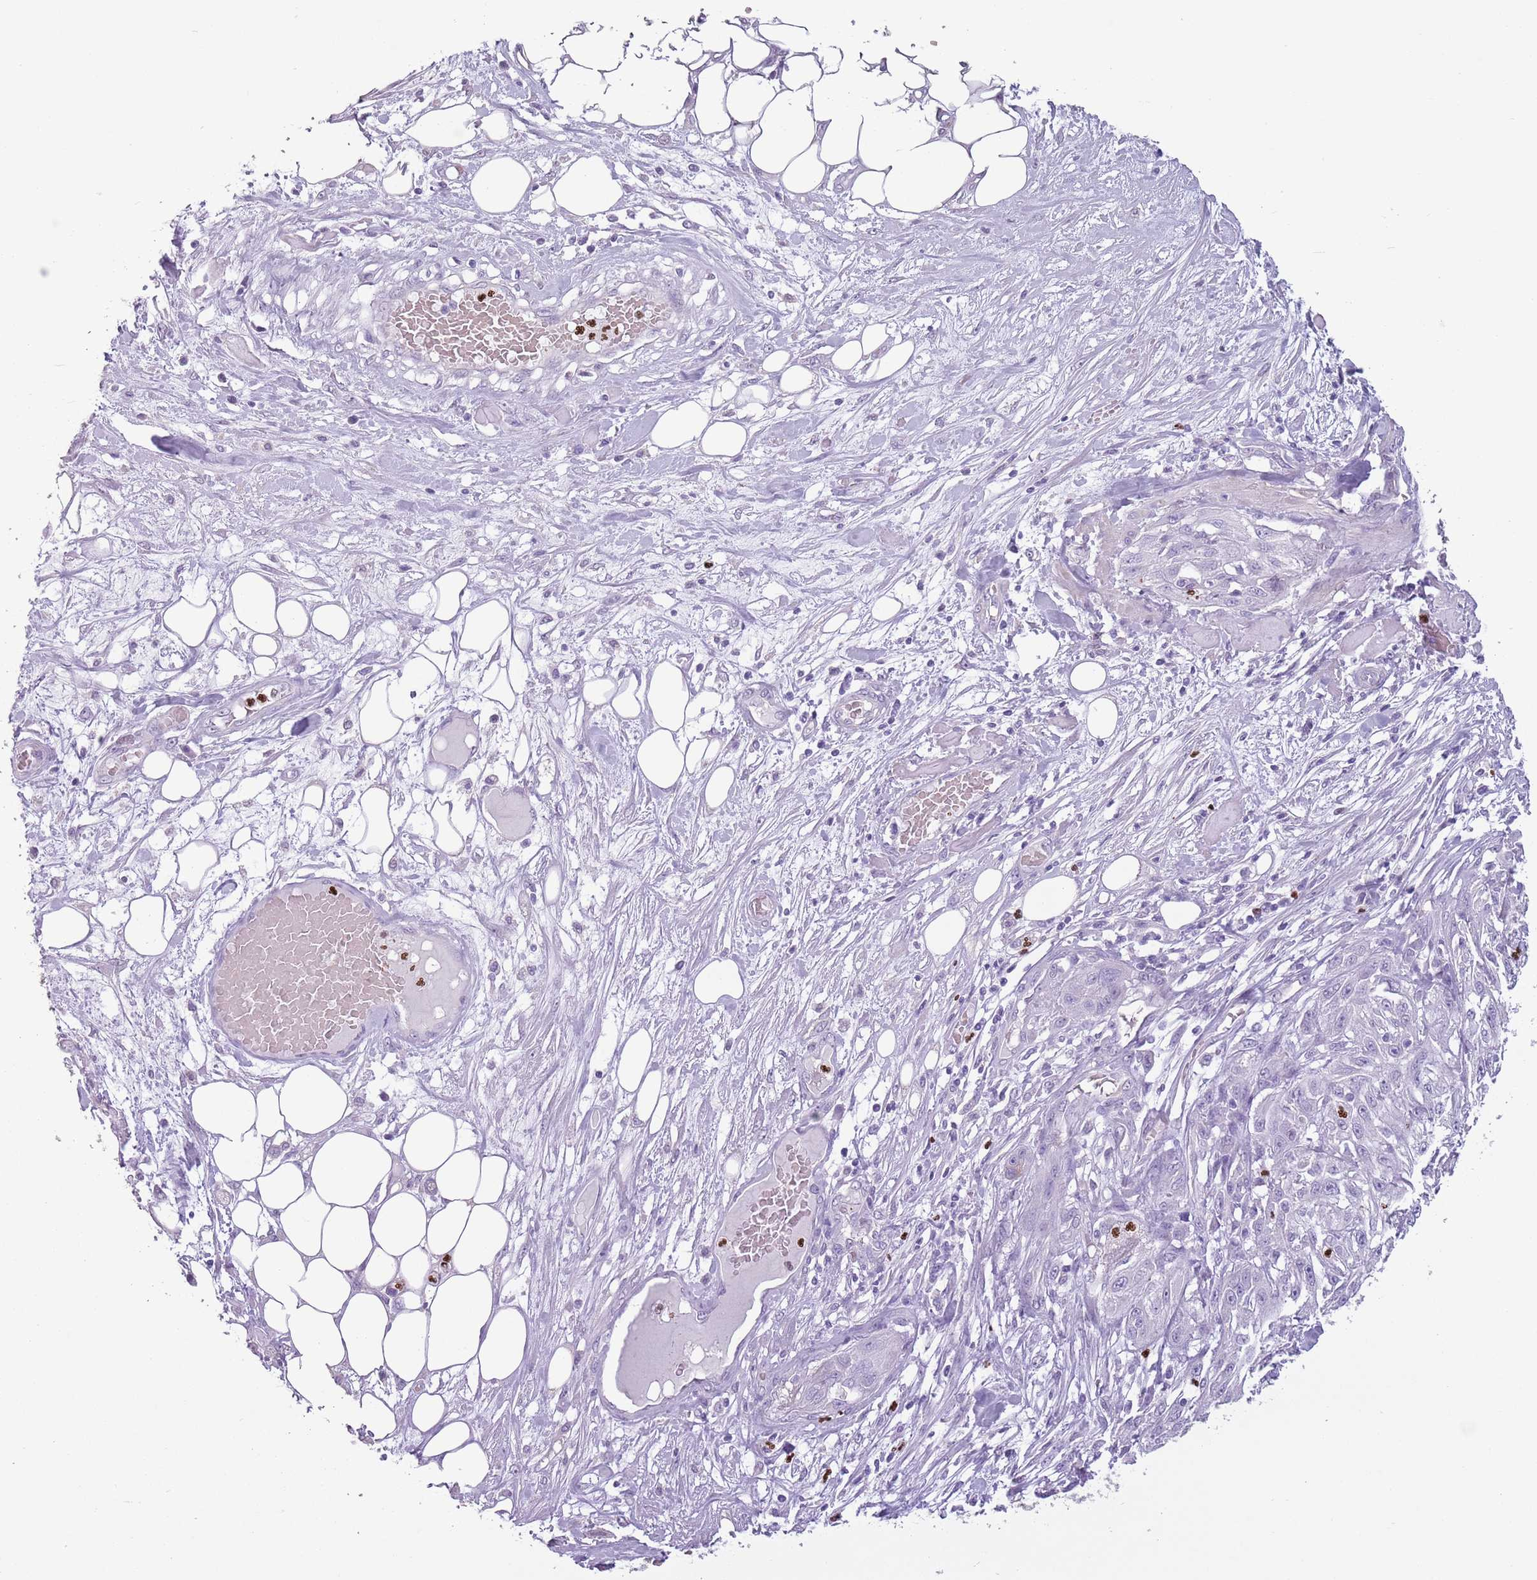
{"staining": {"intensity": "negative", "quantity": "none", "location": "none"}, "tissue": "skin cancer", "cell_type": "Tumor cells", "image_type": "cancer", "snomed": [{"axis": "morphology", "description": "Squamous cell carcinoma, NOS"}, {"axis": "morphology", "description": "Squamous cell carcinoma, metastatic, NOS"}, {"axis": "topography", "description": "Skin"}, {"axis": "topography", "description": "Lymph node"}], "caption": "Tumor cells show no significant expression in metastatic squamous cell carcinoma (skin).", "gene": "CELF6", "patient": {"sex": "male", "age": 75}}